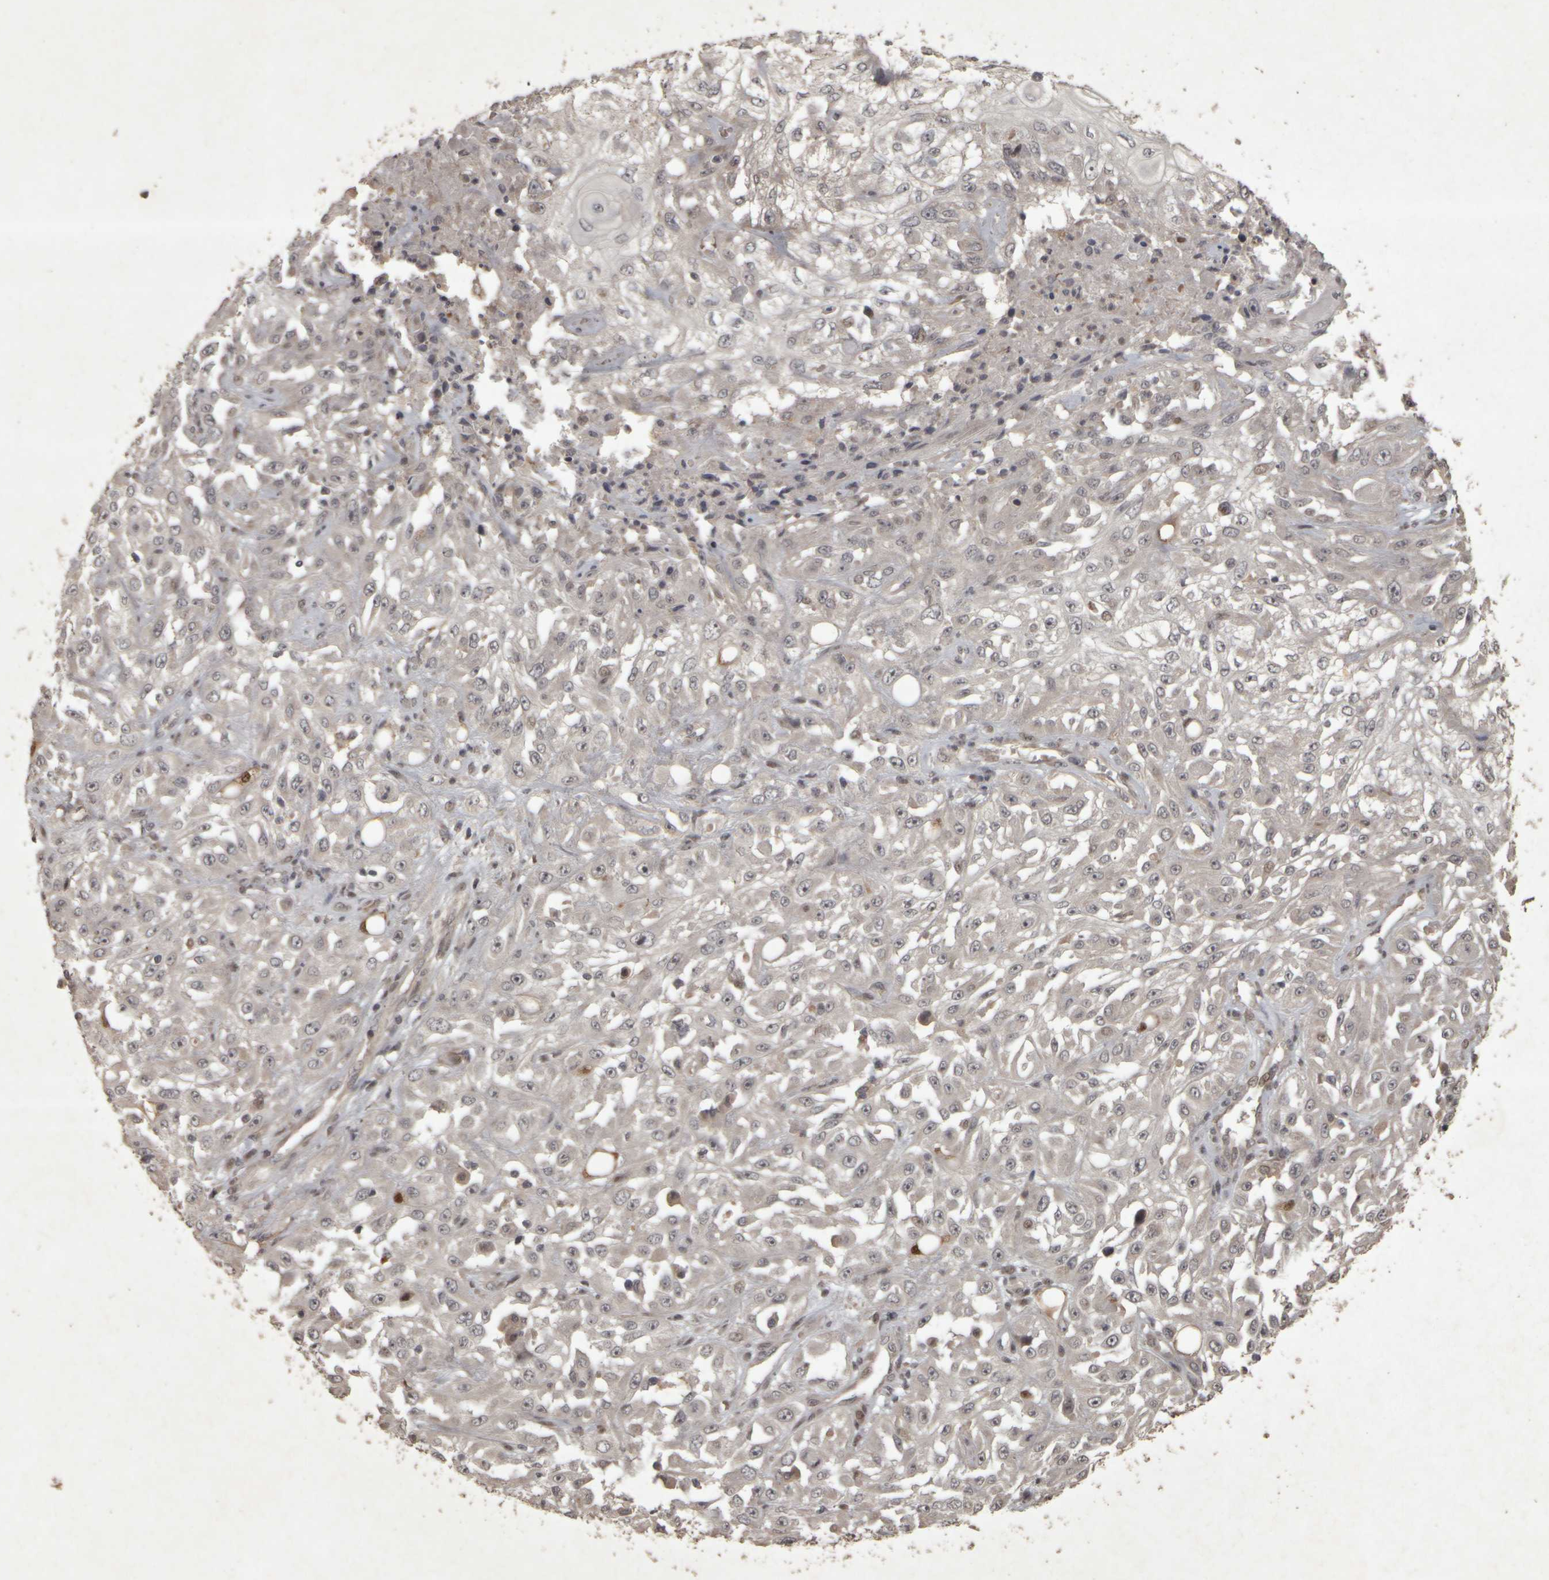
{"staining": {"intensity": "negative", "quantity": "none", "location": "none"}, "tissue": "skin cancer", "cell_type": "Tumor cells", "image_type": "cancer", "snomed": [{"axis": "morphology", "description": "Squamous cell carcinoma, NOS"}, {"axis": "morphology", "description": "Squamous cell carcinoma, metastatic, NOS"}, {"axis": "topography", "description": "Skin"}, {"axis": "topography", "description": "Lymph node"}], "caption": "This image is of metastatic squamous cell carcinoma (skin) stained with immunohistochemistry (IHC) to label a protein in brown with the nuclei are counter-stained blue. There is no expression in tumor cells. (Brightfield microscopy of DAB immunohistochemistry (IHC) at high magnification).", "gene": "ACO1", "patient": {"sex": "male", "age": 75}}